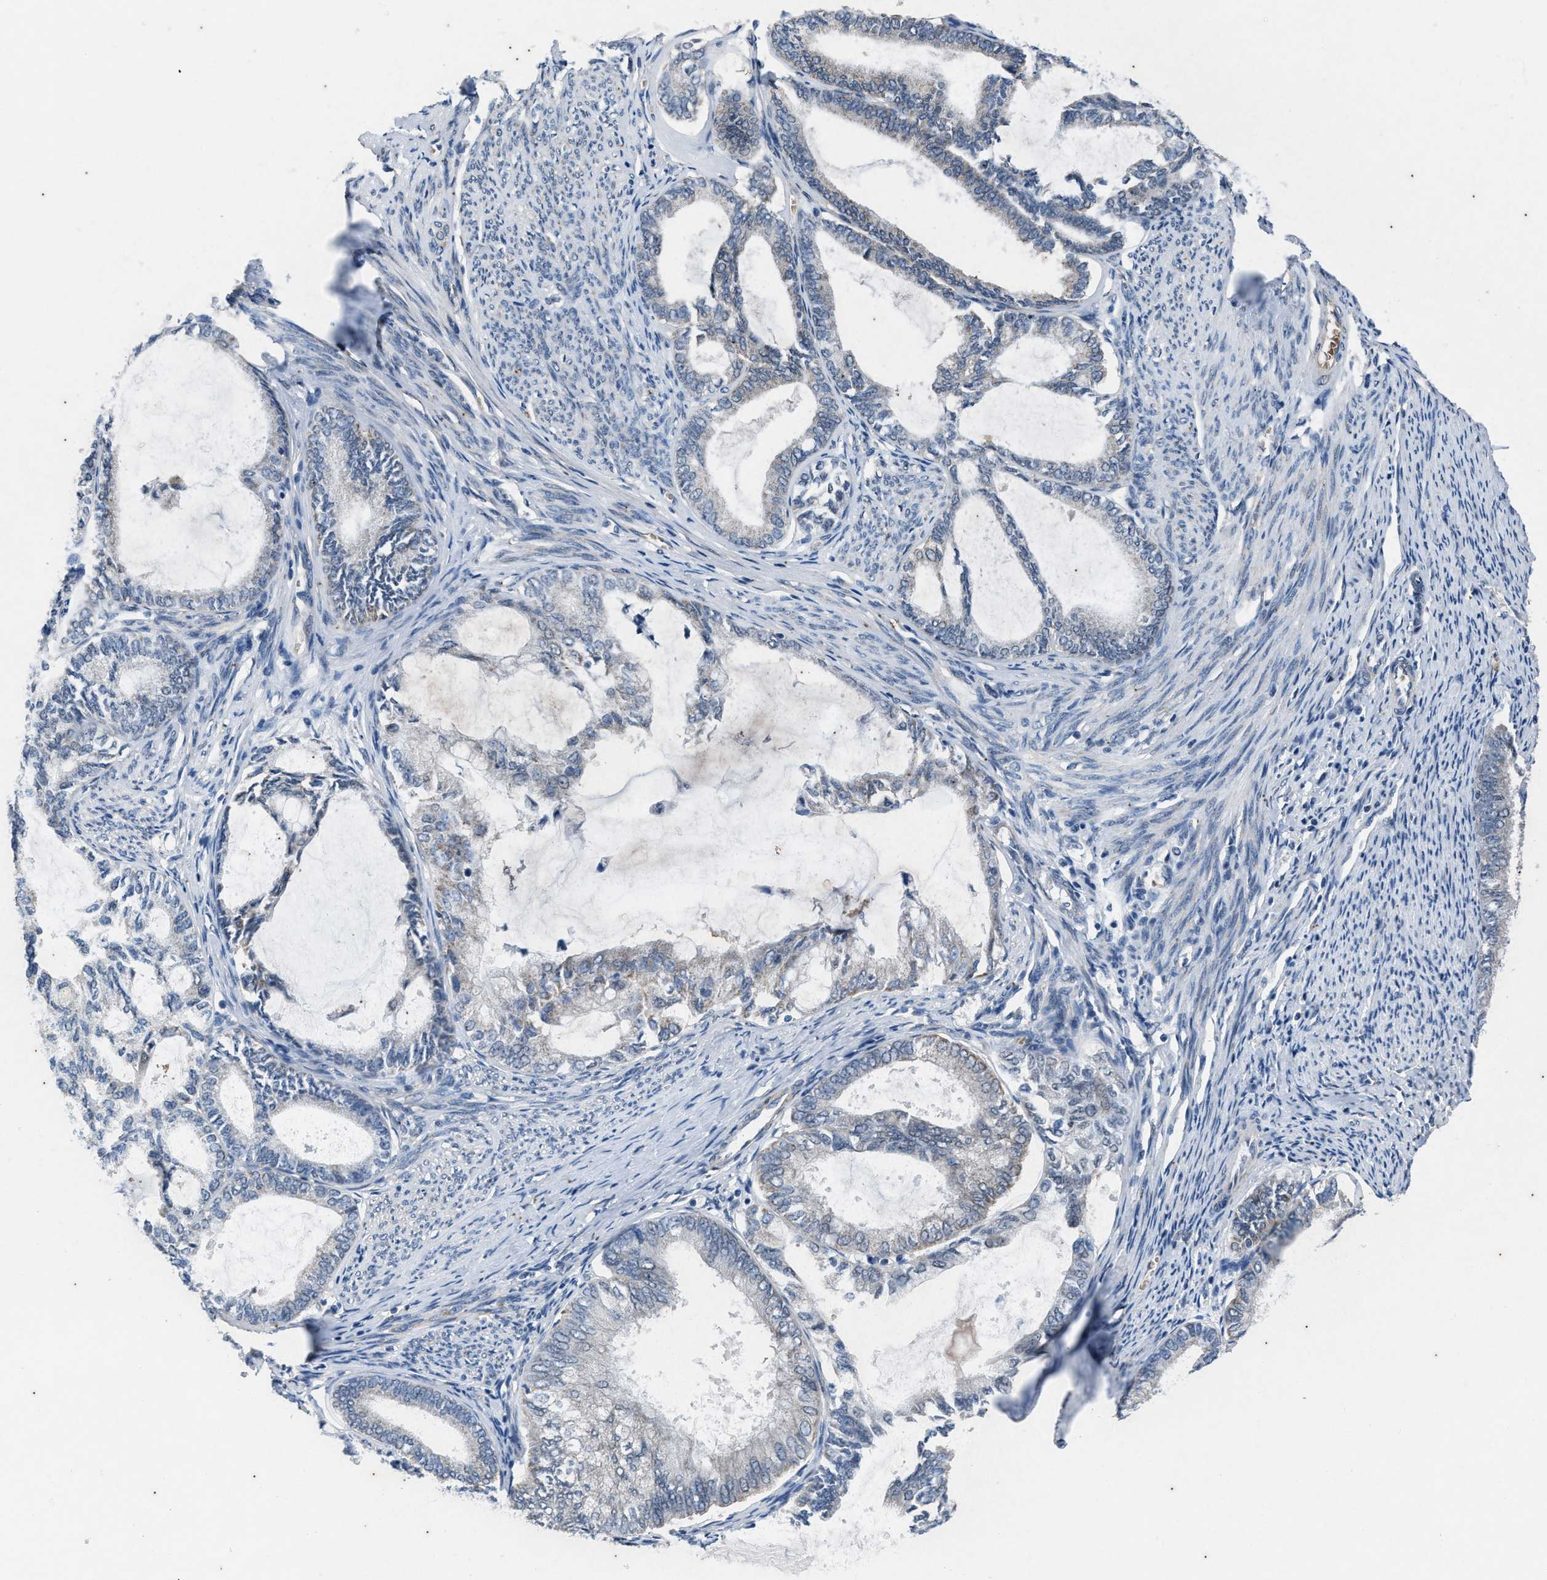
{"staining": {"intensity": "weak", "quantity": "<25%", "location": "cytoplasmic/membranous"}, "tissue": "endometrial cancer", "cell_type": "Tumor cells", "image_type": "cancer", "snomed": [{"axis": "morphology", "description": "Adenocarcinoma, NOS"}, {"axis": "topography", "description": "Endometrium"}], "caption": "Immunohistochemistry (IHC) image of neoplastic tissue: human endometrial cancer stained with DAB demonstrates no significant protein staining in tumor cells.", "gene": "KIF24", "patient": {"sex": "female", "age": 86}}